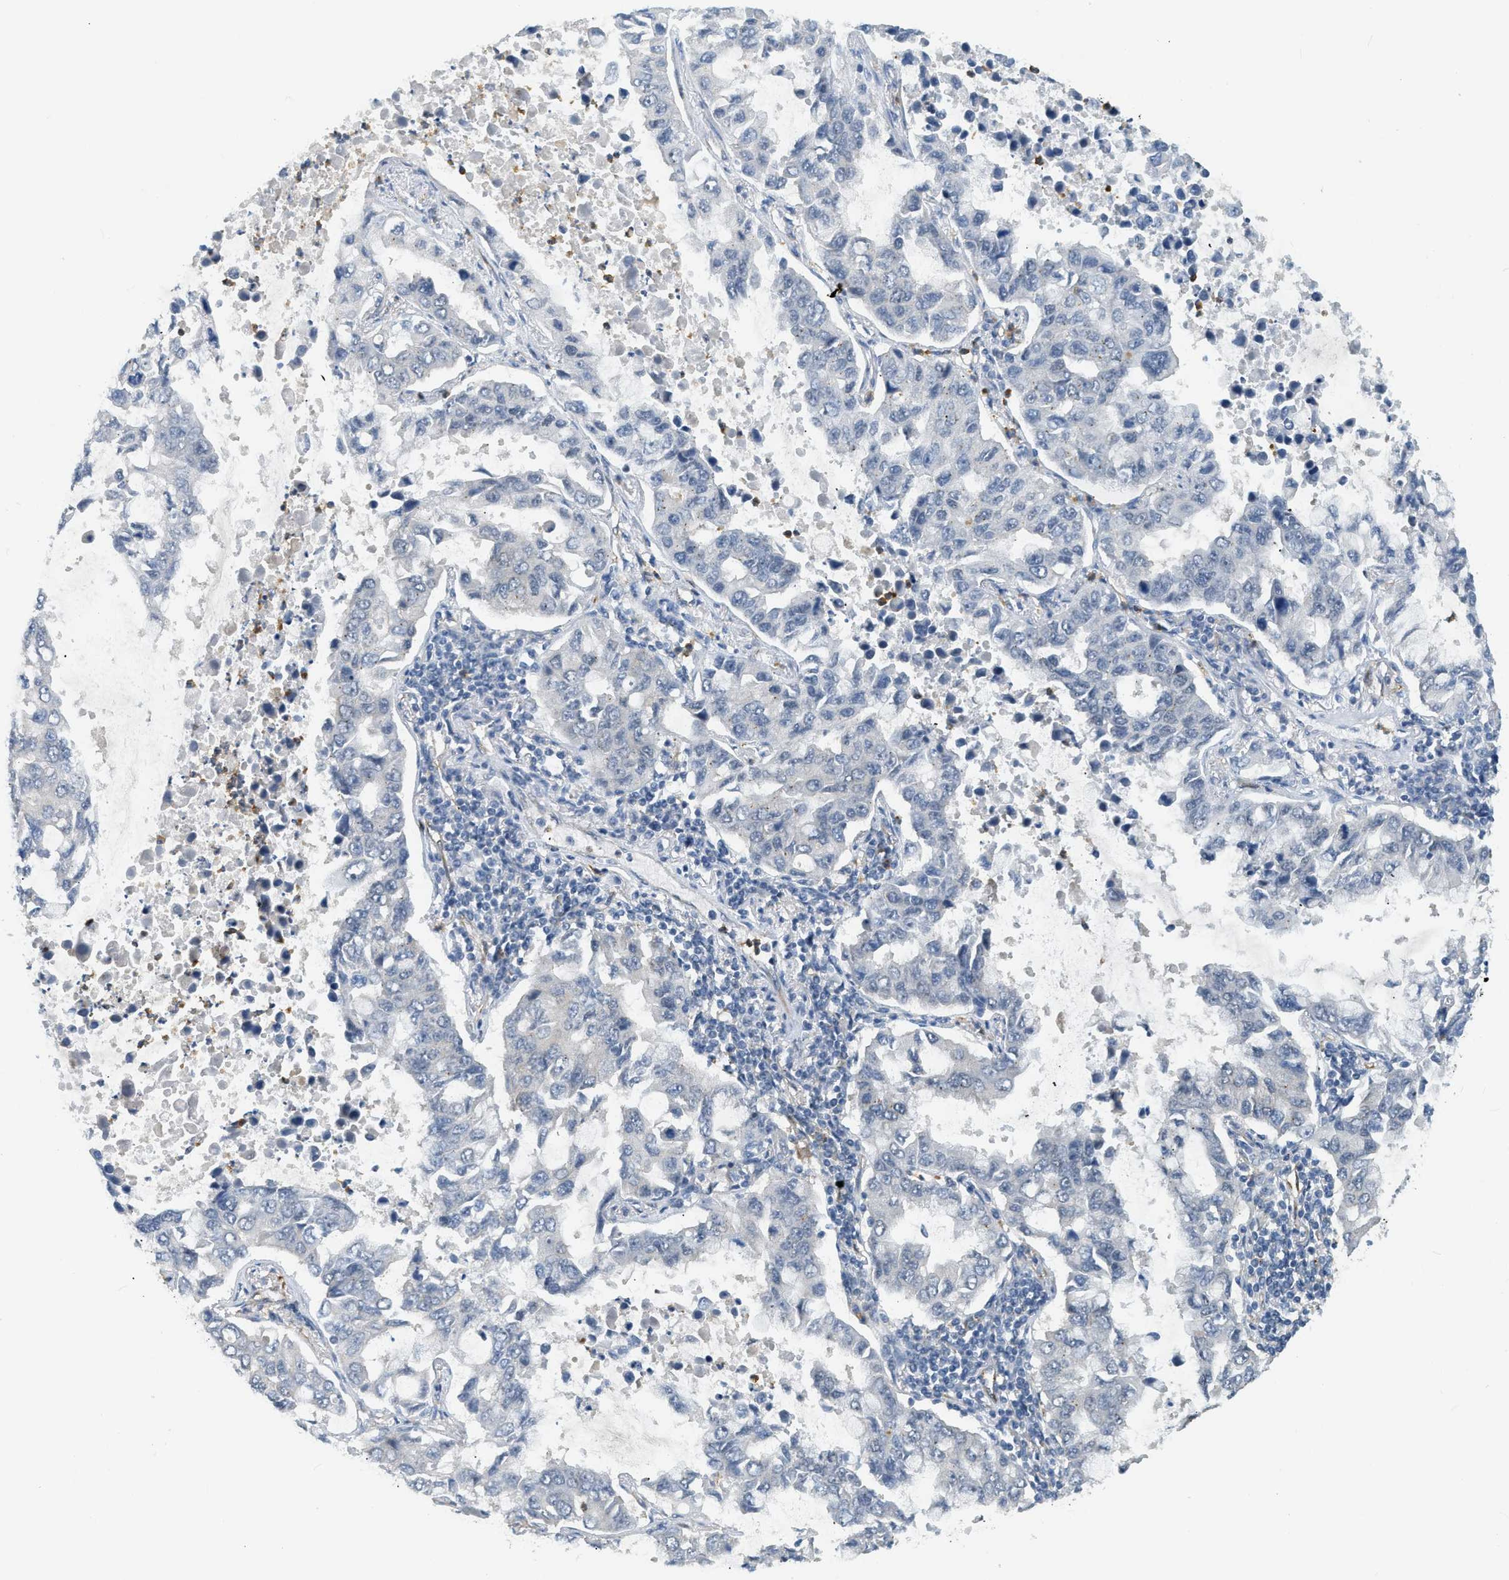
{"staining": {"intensity": "negative", "quantity": "none", "location": "none"}, "tissue": "lung cancer", "cell_type": "Tumor cells", "image_type": "cancer", "snomed": [{"axis": "morphology", "description": "Adenocarcinoma, NOS"}, {"axis": "topography", "description": "Lung"}], "caption": "Immunohistochemistry (IHC) of lung adenocarcinoma exhibits no positivity in tumor cells.", "gene": "ZNF408", "patient": {"sex": "male", "age": 64}}